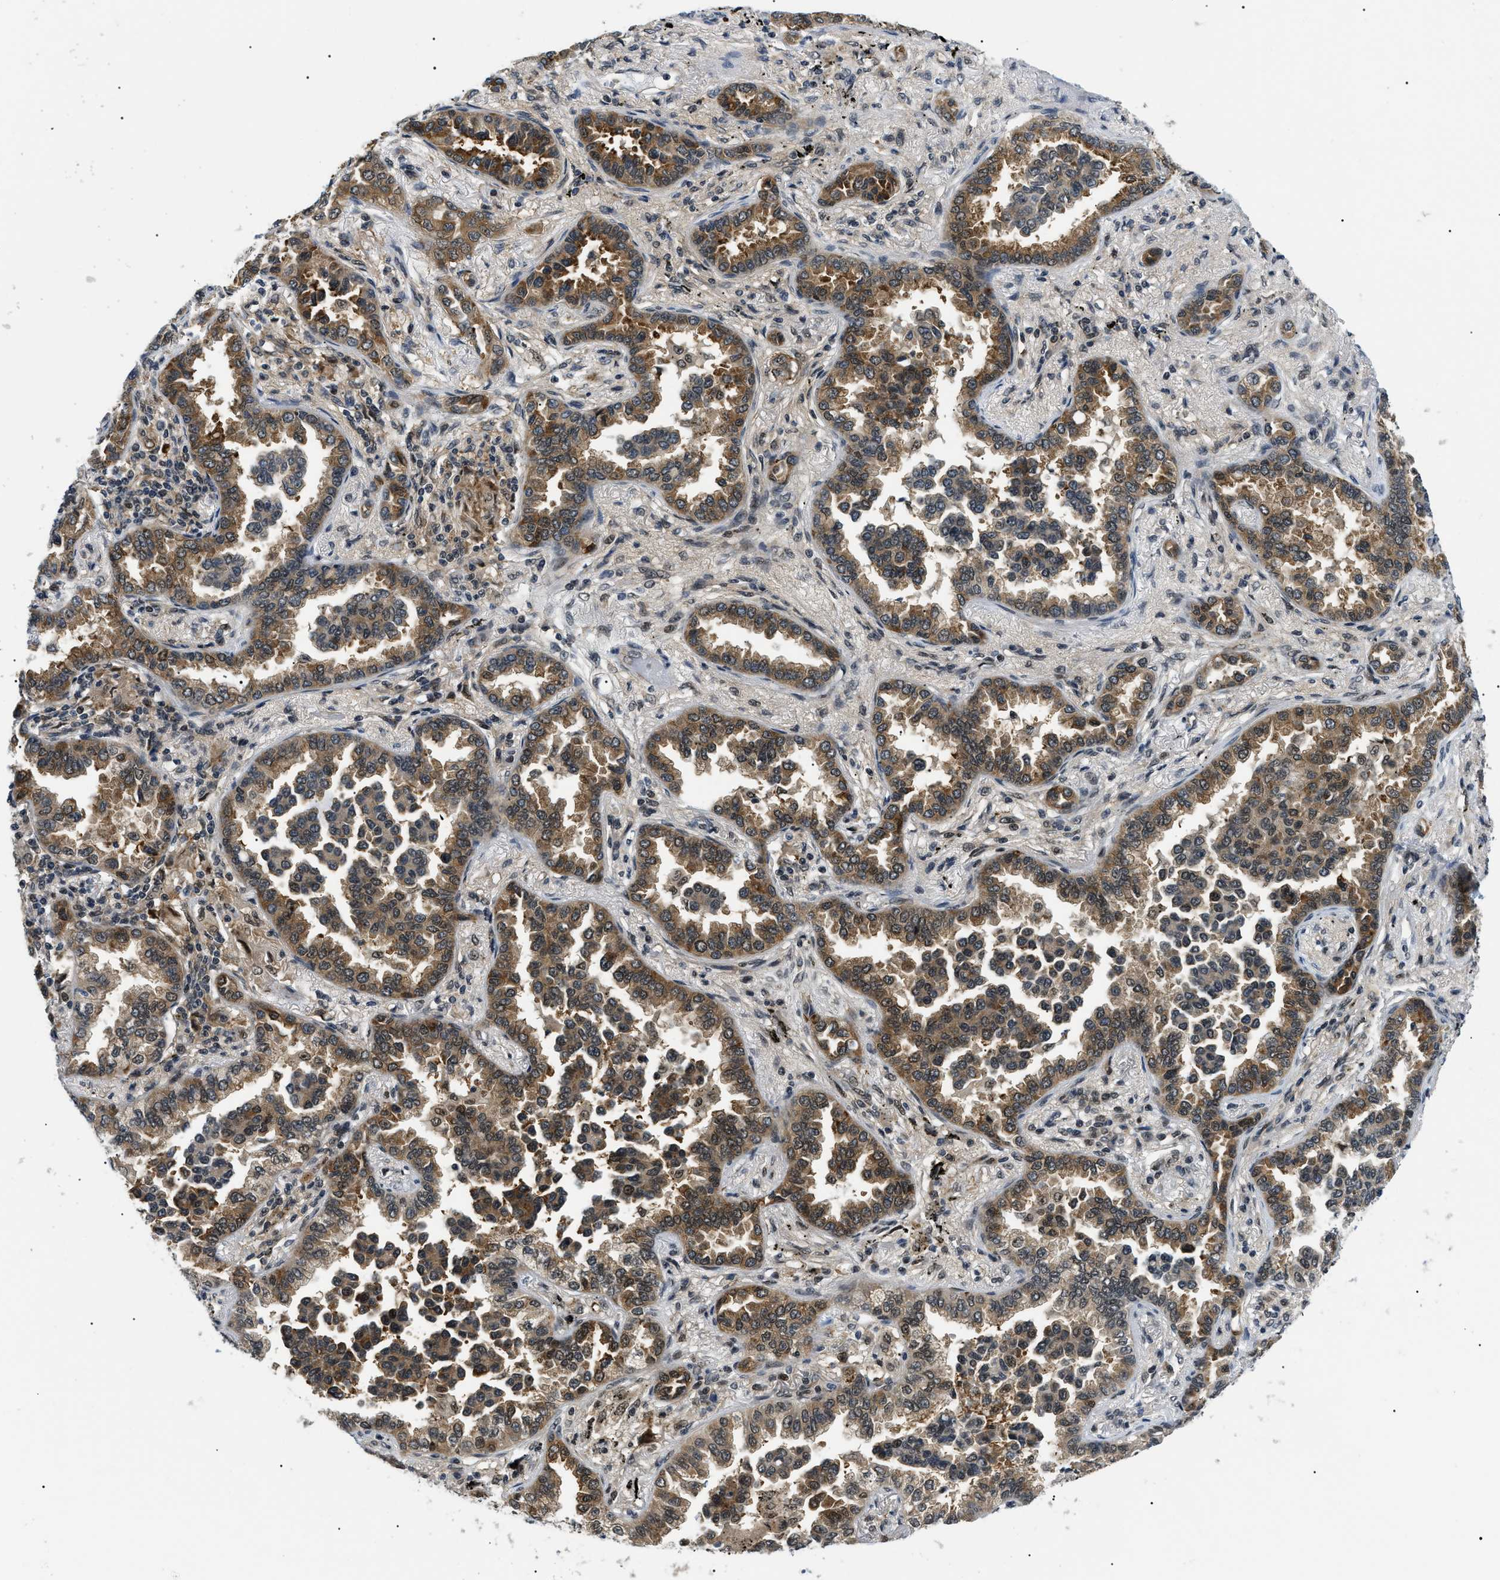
{"staining": {"intensity": "moderate", "quantity": ">75%", "location": "cytoplasmic/membranous,nuclear"}, "tissue": "lung cancer", "cell_type": "Tumor cells", "image_type": "cancer", "snomed": [{"axis": "morphology", "description": "Normal tissue, NOS"}, {"axis": "morphology", "description": "Adenocarcinoma, NOS"}, {"axis": "topography", "description": "Lung"}], "caption": "Immunohistochemical staining of human lung cancer (adenocarcinoma) reveals moderate cytoplasmic/membranous and nuclear protein staining in approximately >75% of tumor cells.", "gene": "RBM15", "patient": {"sex": "male", "age": 59}}